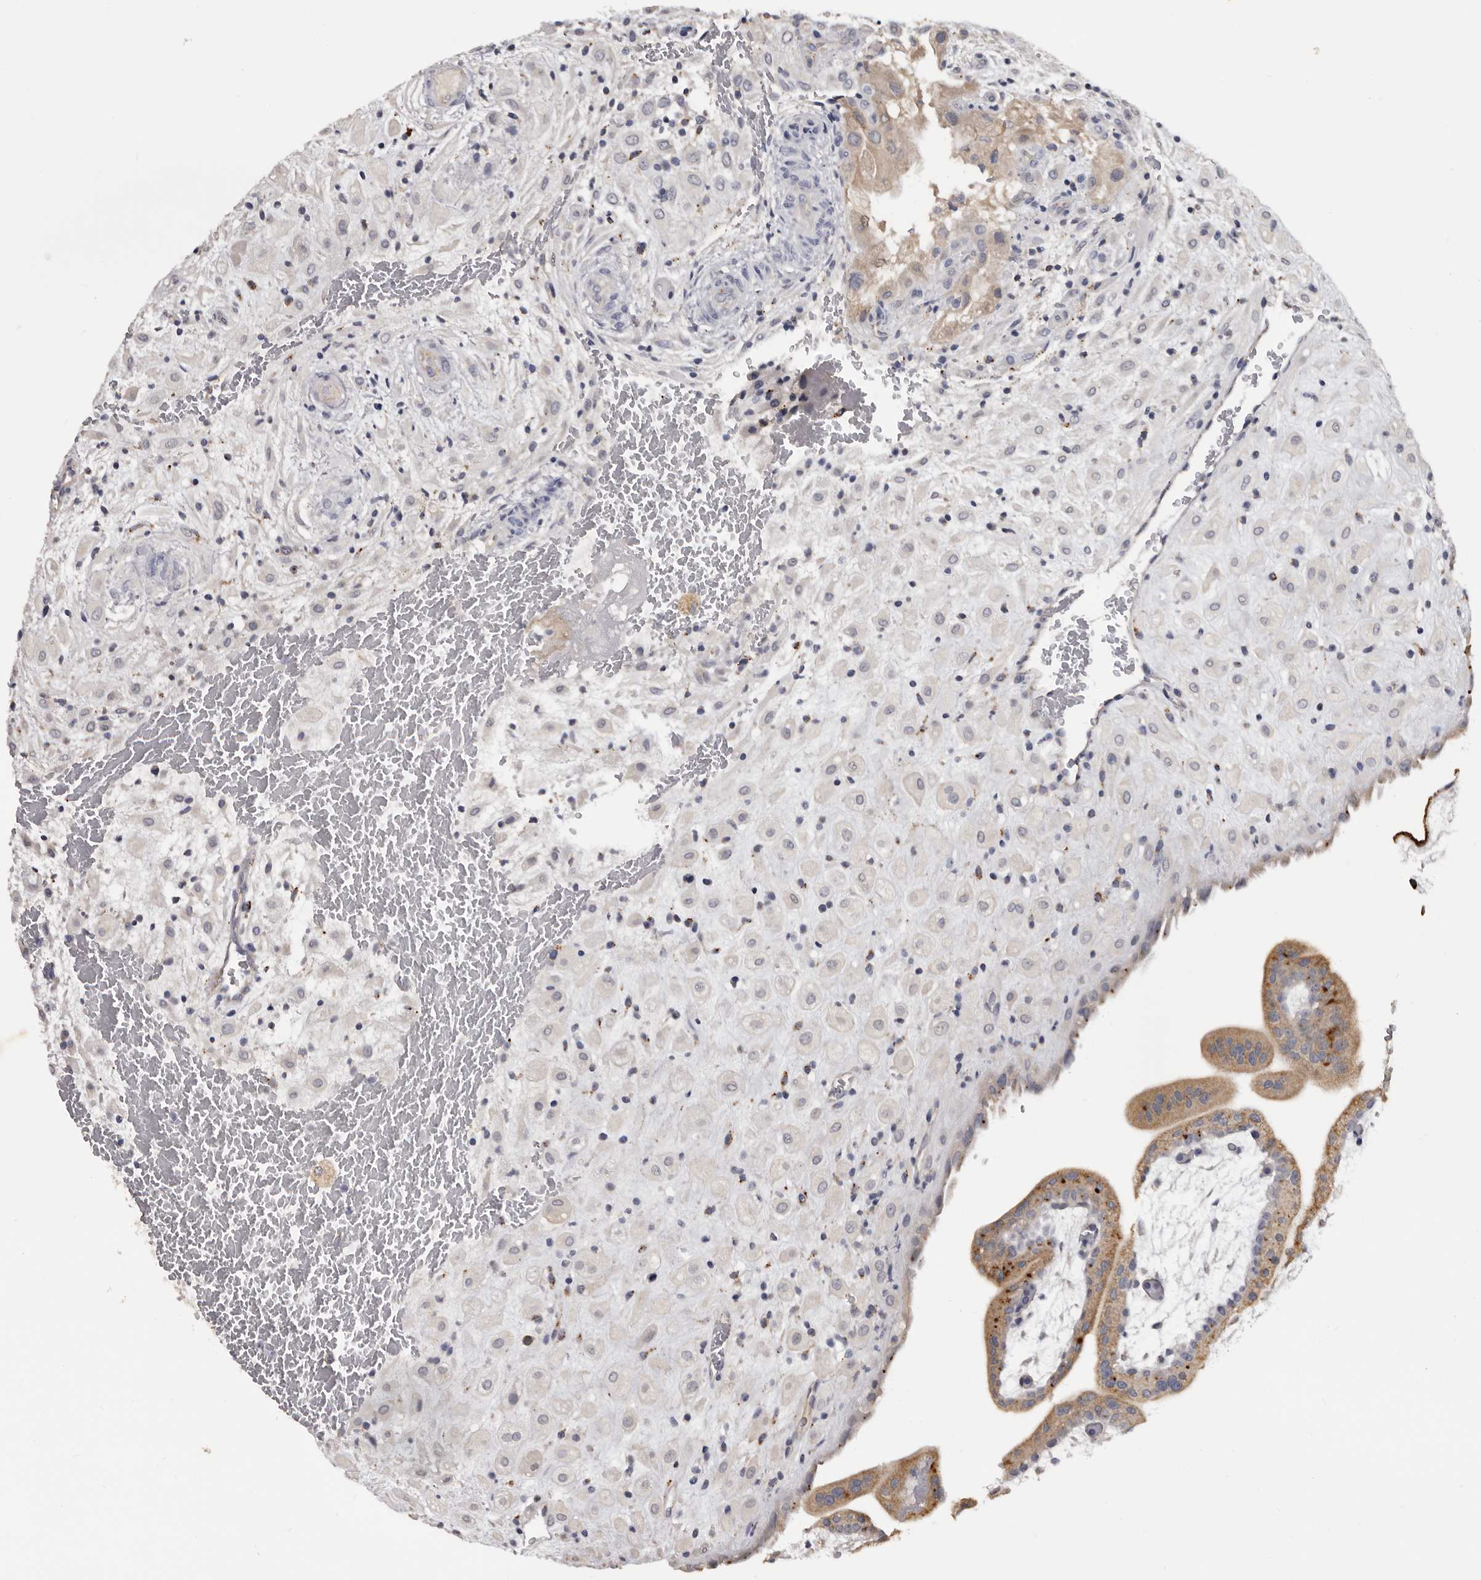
{"staining": {"intensity": "moderate", "quantity": ">75%", "location": "cytoplasmic/membranous"}, "tissue": "placenta", "cell_type": "Decidual cells", "image_type": "normal", "snomed": [{"axis": "morphology", "description": "Normal tissue, NOS"}, {"axis": "topography", "description": "Placenta"}], "caption": "IHC of normal human placenta shows medium levels of moderate cytoplasmic/membranous expression in about >75% of decidual cells. (DAB IHC with brightfield microscopy, high magnification).", "gene": "DAP", "patient": {"sex": "female", "age": 35}}